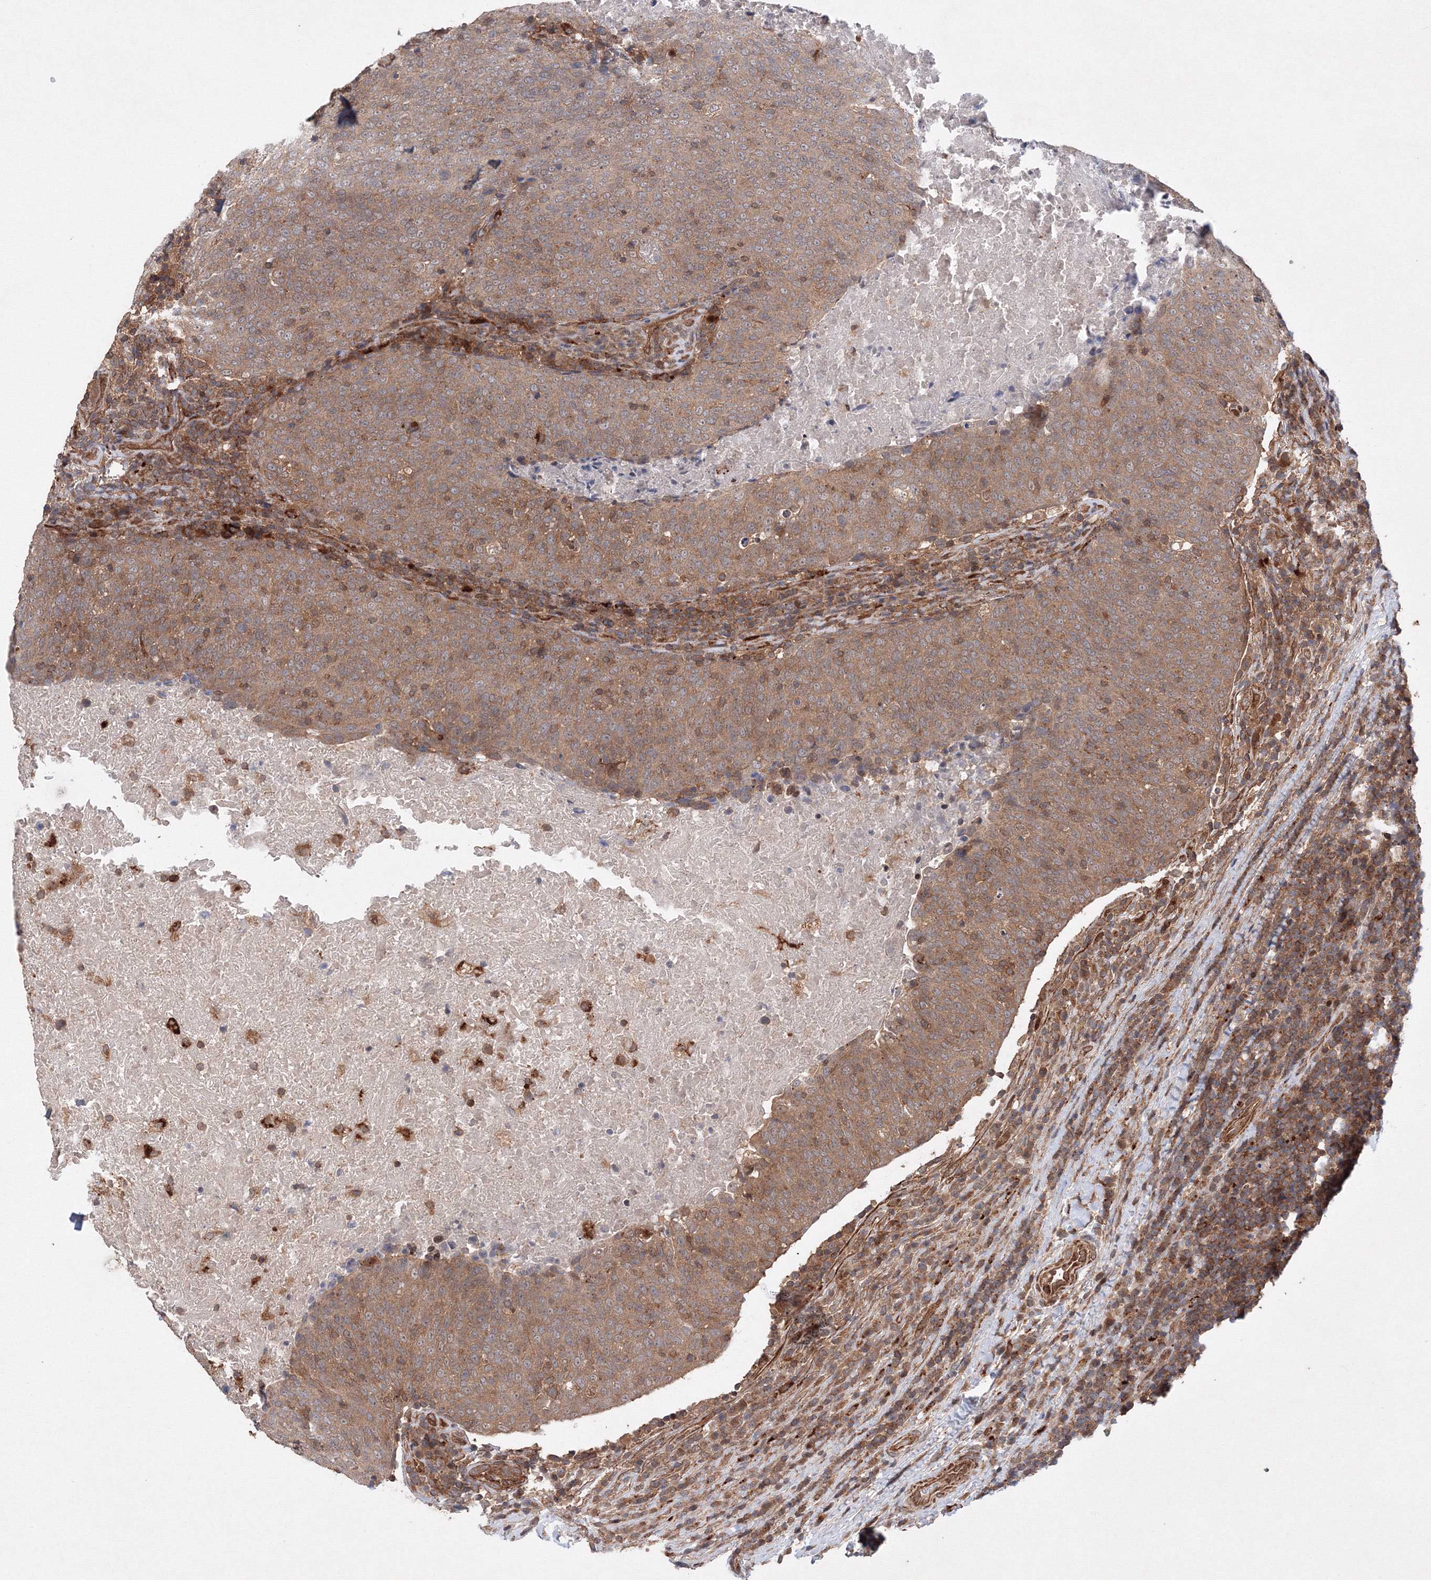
{"staining": {"intensity": "moderate", "quantity": ">75%", "location": "cytoplasmic/membranous"}, "tissue": "head and neck cancer", "cell_type": "Tumor cells", "image_type": "cancer", "snomed": [{"axis": "morphology", "description": "Squamous cell carcinoma, NOS"}, {"axis": "morphology", "description": "Squamous cell carcinoma, metastatic, NOS"}, {"axis": "topography", "description": "Lymph node"}, {"axis": "topography", "description": "Head-Neck"}], "caption": "Human metastatic squamous cell carcinoma (head and neck) stained for a protein (brown) shows moderate cytoplasmic/membranous positive positivity in about >75% of tumor cells.", "gene": "DCTD", "patient": {"sex": "male", "age": 62}}